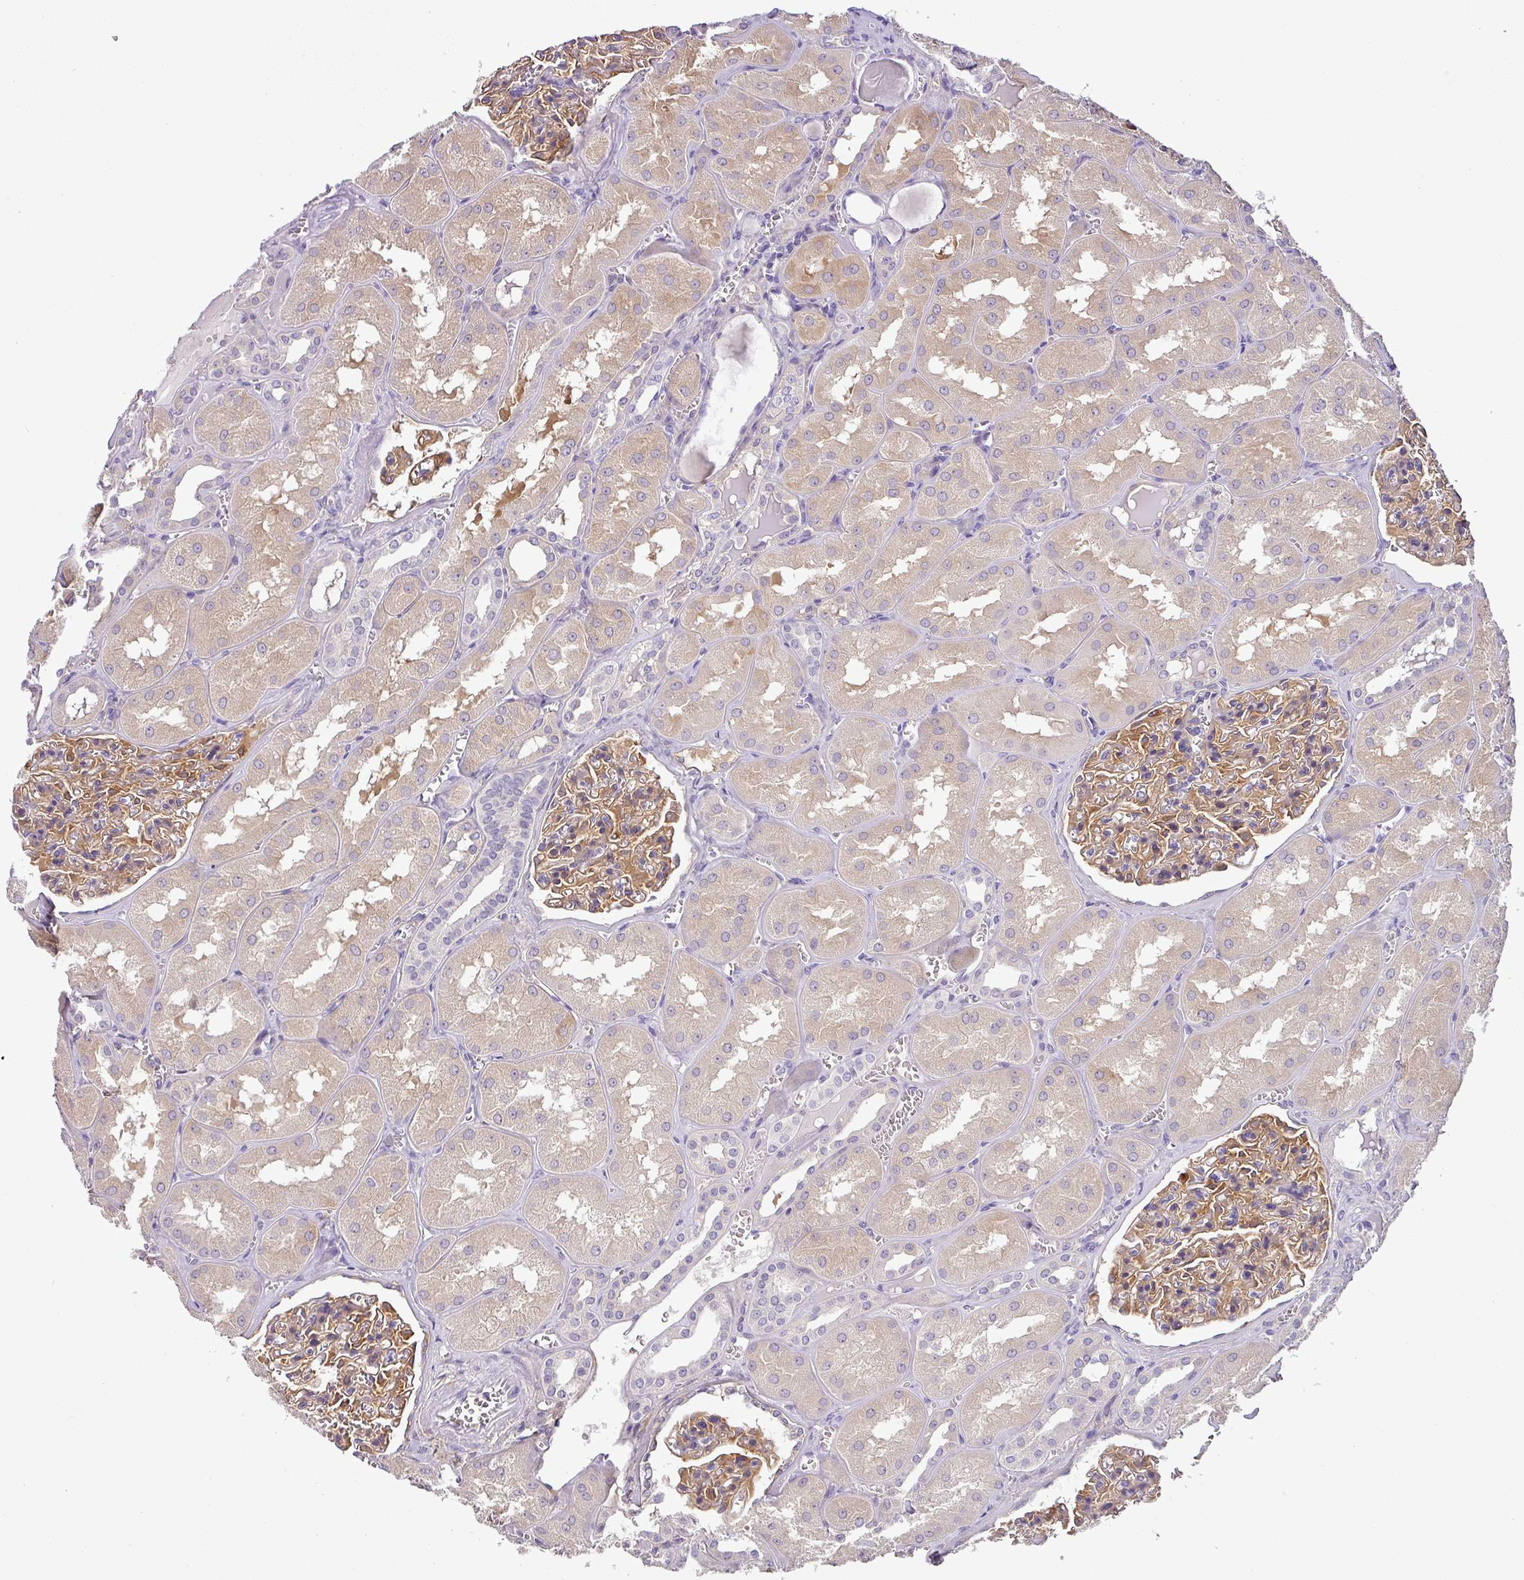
{"staining": {"intensity": "strong", "quantity": "25%-75%", "location": "cytoplasmic/membranous"}, "tissue": "kidney", "cell_type": "Cells in glomeruli", "image_type": "normal", "snomed": [{"axis": "morphology", "description": "Normal tissue, NOS"}, {"axis": "topography", "description": "Kidney"}], "caption": "An immunohistochemistry (IHC) image of normal tissue is shown. Protein staining in brown shows strong cytoplasmic/membranous positivity in kidney within cells in glomeruli. Ihc stains the protein of interest in brown and the nuclei are stained blue.", "gene": "PARD6G", "patient": {"sex": "male", "age": 61}}